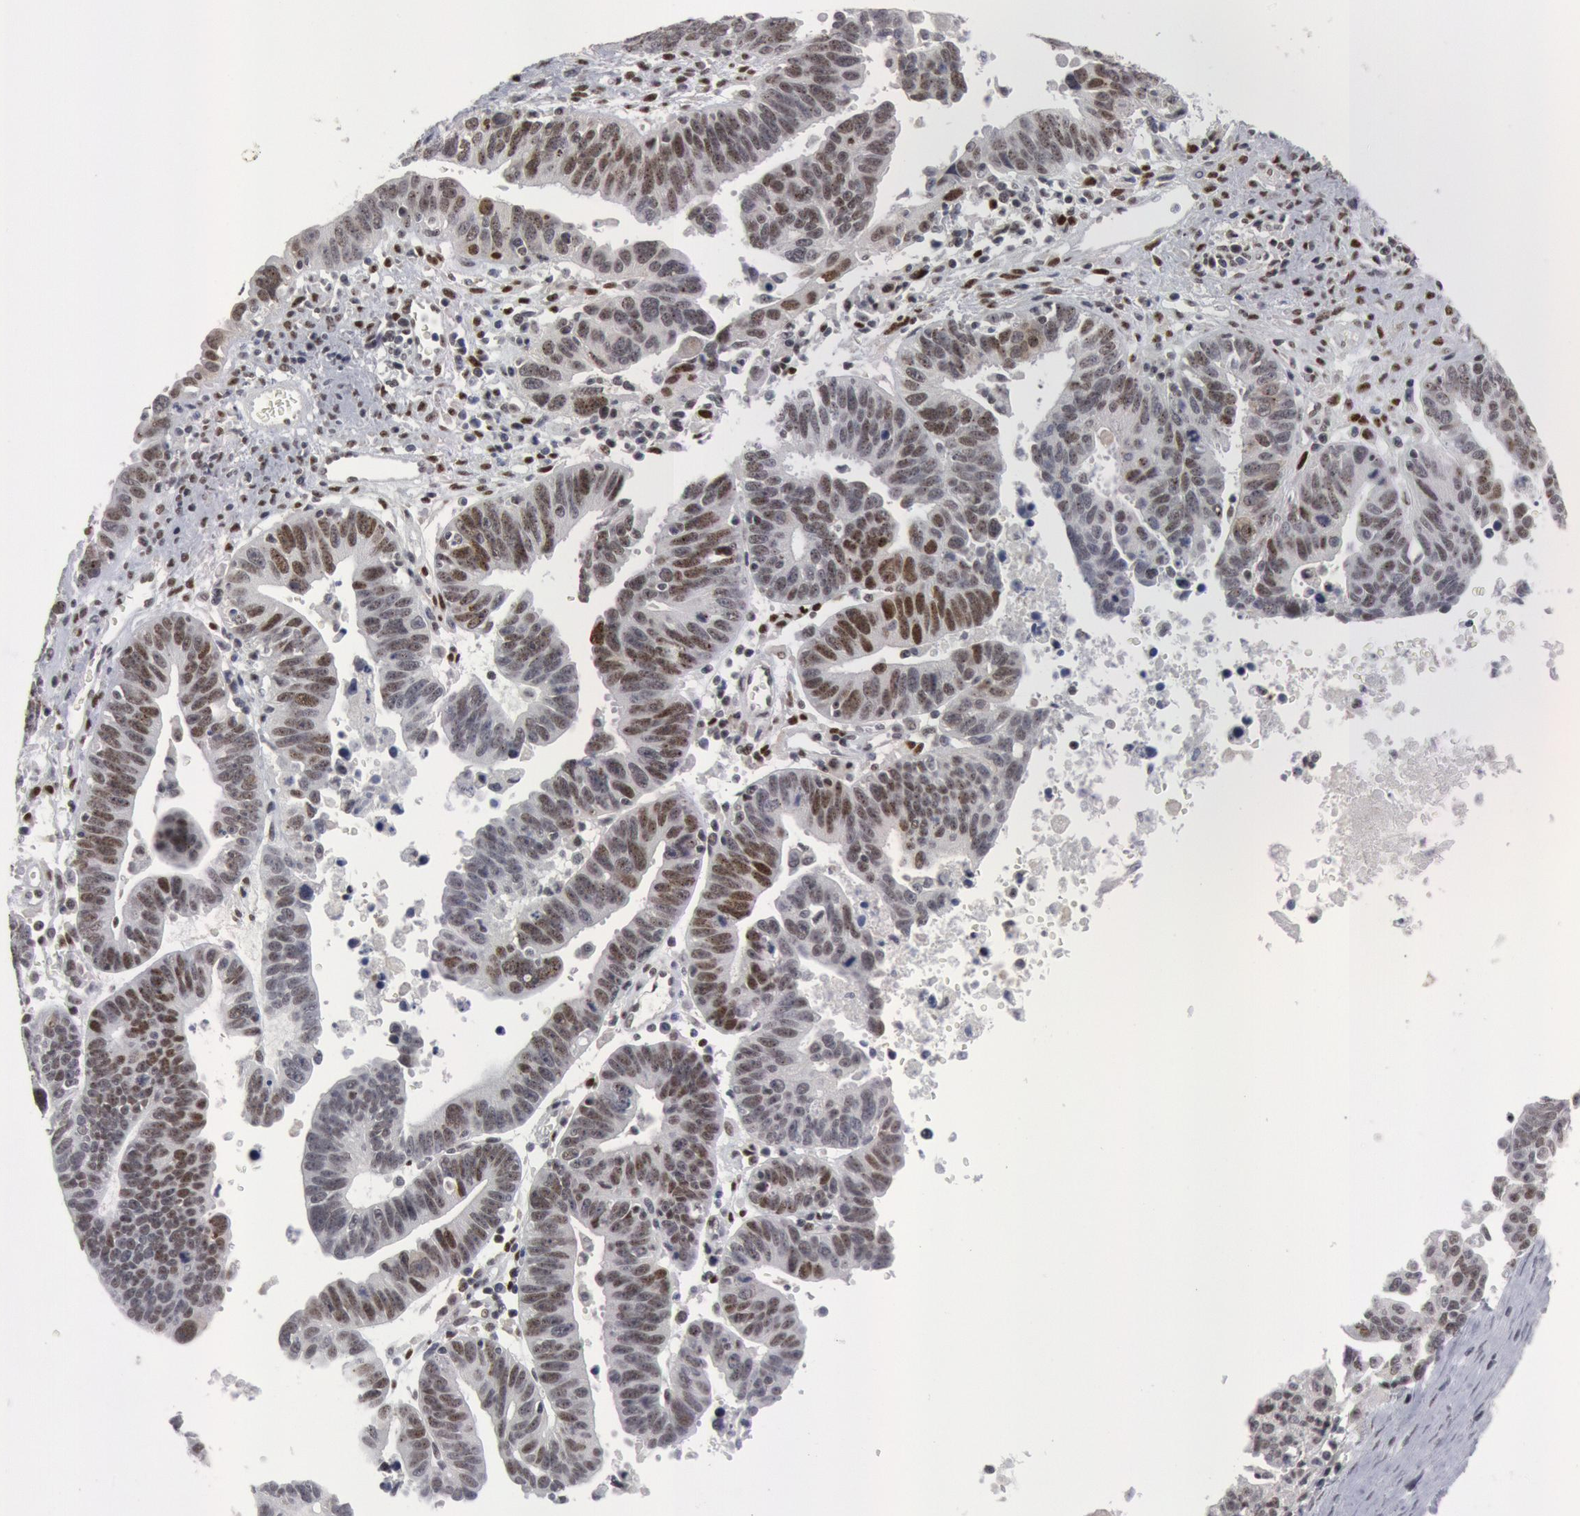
{"staining": {"intensity": "moderate", "quantity": "25%-75%", "location": "nuclear"}, "tissue": "ovarian cancer", "cell_type": "Tumor cells", "image_type": "cancer", "snomed": [{"axis": "morphology", "description": "Carcinoma, endometroid"}, {"axis": "morphology", "description": "Cystadenocarcinoma, serous, NOS"}, {"axis": "topography", "description": "Ovary"}], "caption": "DAB (3,3'-diaminobenzidine) immunohistochemical staining of ovarian cancer displays moderate nuclear protein positivity in about 25%-75% of tumor cells.", "gene": "FOXO1", "patient": {"sex": "female", "age": 45}}